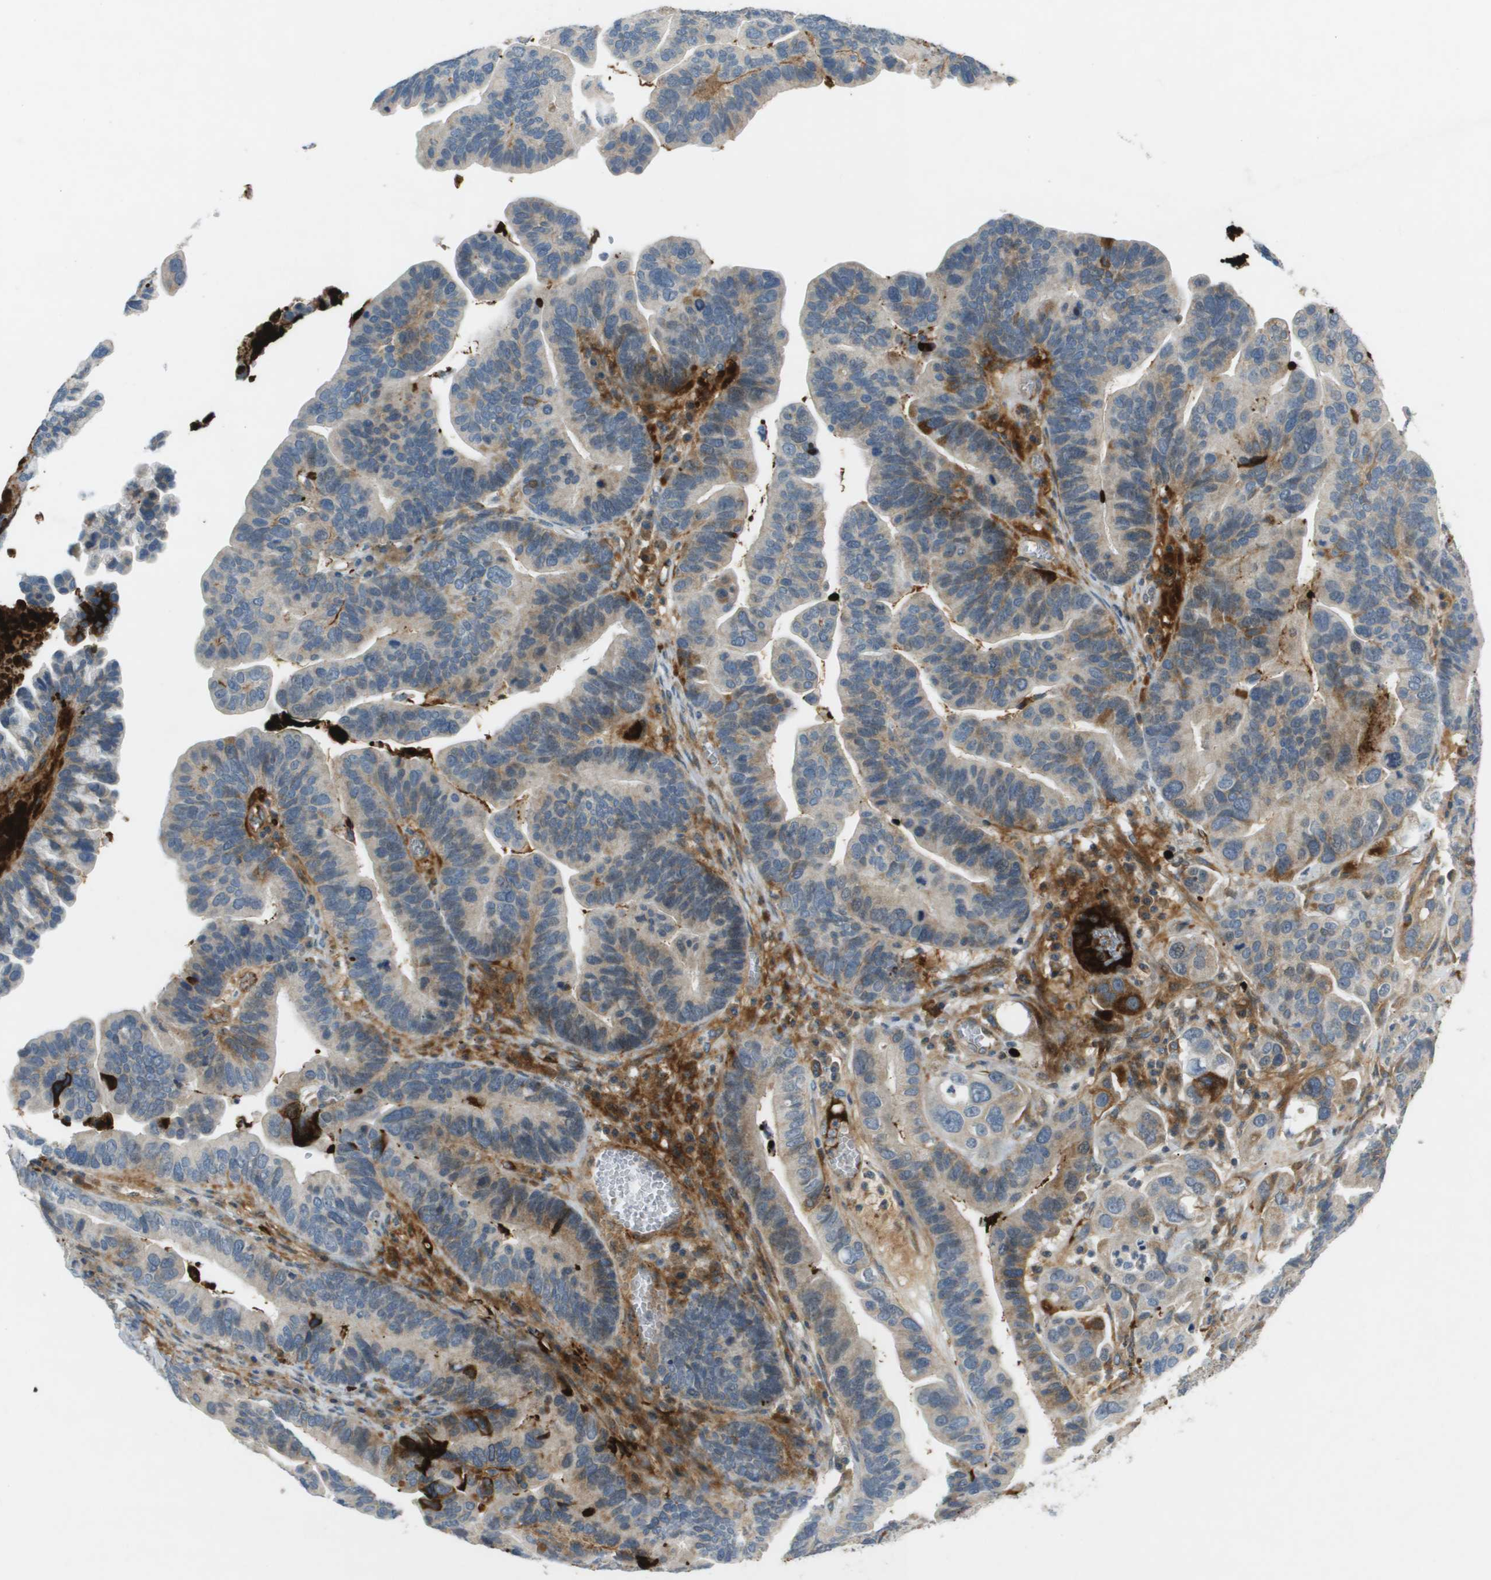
{"staining": {"intensity": "negative", "quantity": "none", "location": "none"}, "tissue": "ovarian cancer", "cell_type": "Tumor cells", "image_type": "cancer", "snomed": [{"axis": "morphology", "description": "Cystadenocarcinoma, serous, NOS"}, {"axis": "topography", "description": "Ovary"}], "caption": "IHC of ovarian cancer reveals no staining in tumor cells.", "gene": "VTN", "patient": {"sex": "female", "age": 56}}